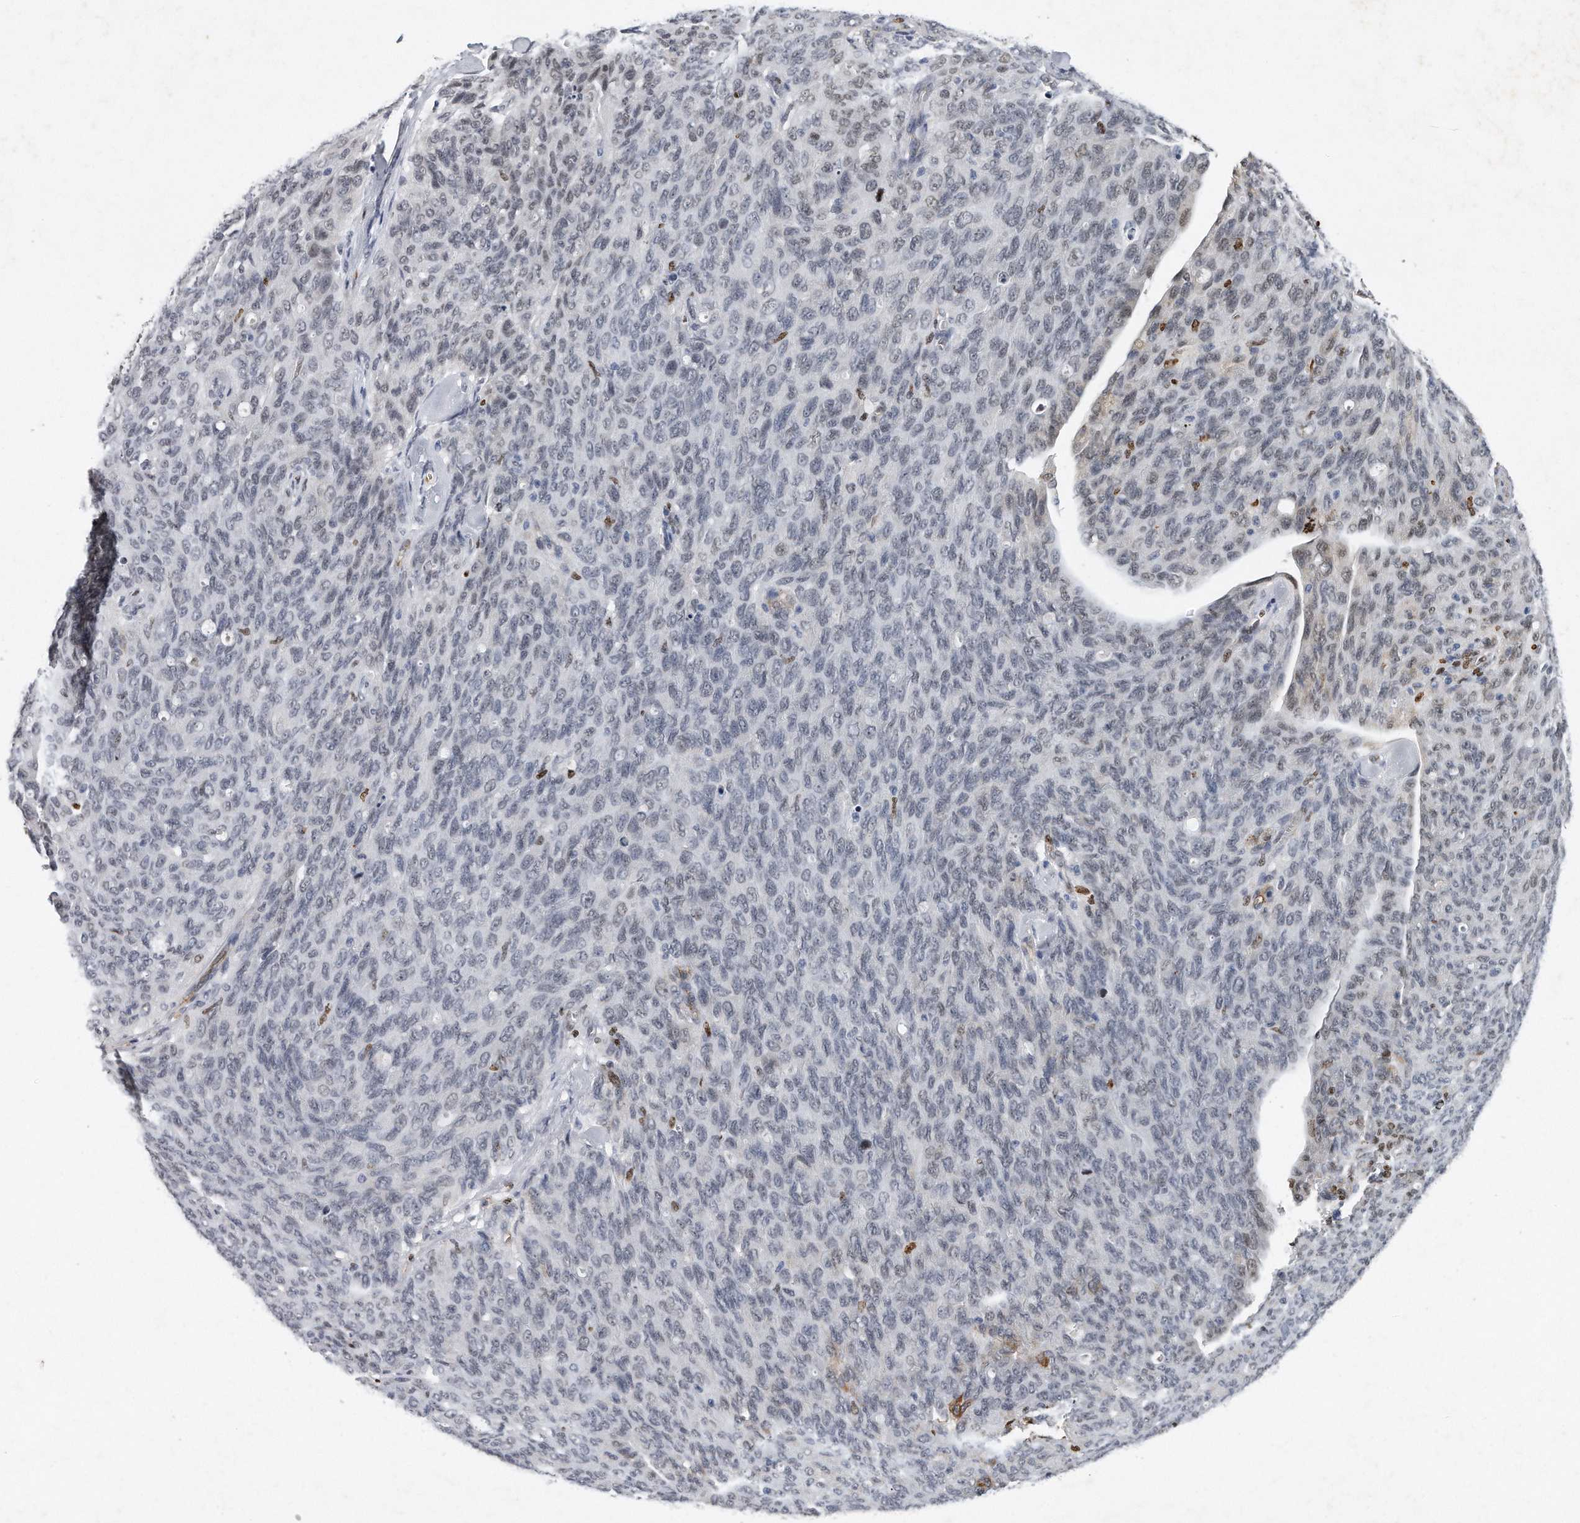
{"staining": {"intensity": "weak", "quantity": "25%-75%", "location": "nuclear"}, "tissue": "ovarian cancer", "cell_type": "Tumor cells", "image_type": "cancer", "snomed": [{"axis": "morphology", "description": "Carcinoma, endometroid"}, {"axis": "topography", "description": "Ovary"}], "caption": "Ovarian cancer (endometroid carcinoma) stained with a brown dye displays weak nuclear positive staining in approximately 25%-75% of tumor cells.", "gene": "CTBP2", "patient": {"sex": "female", "age": 60}}